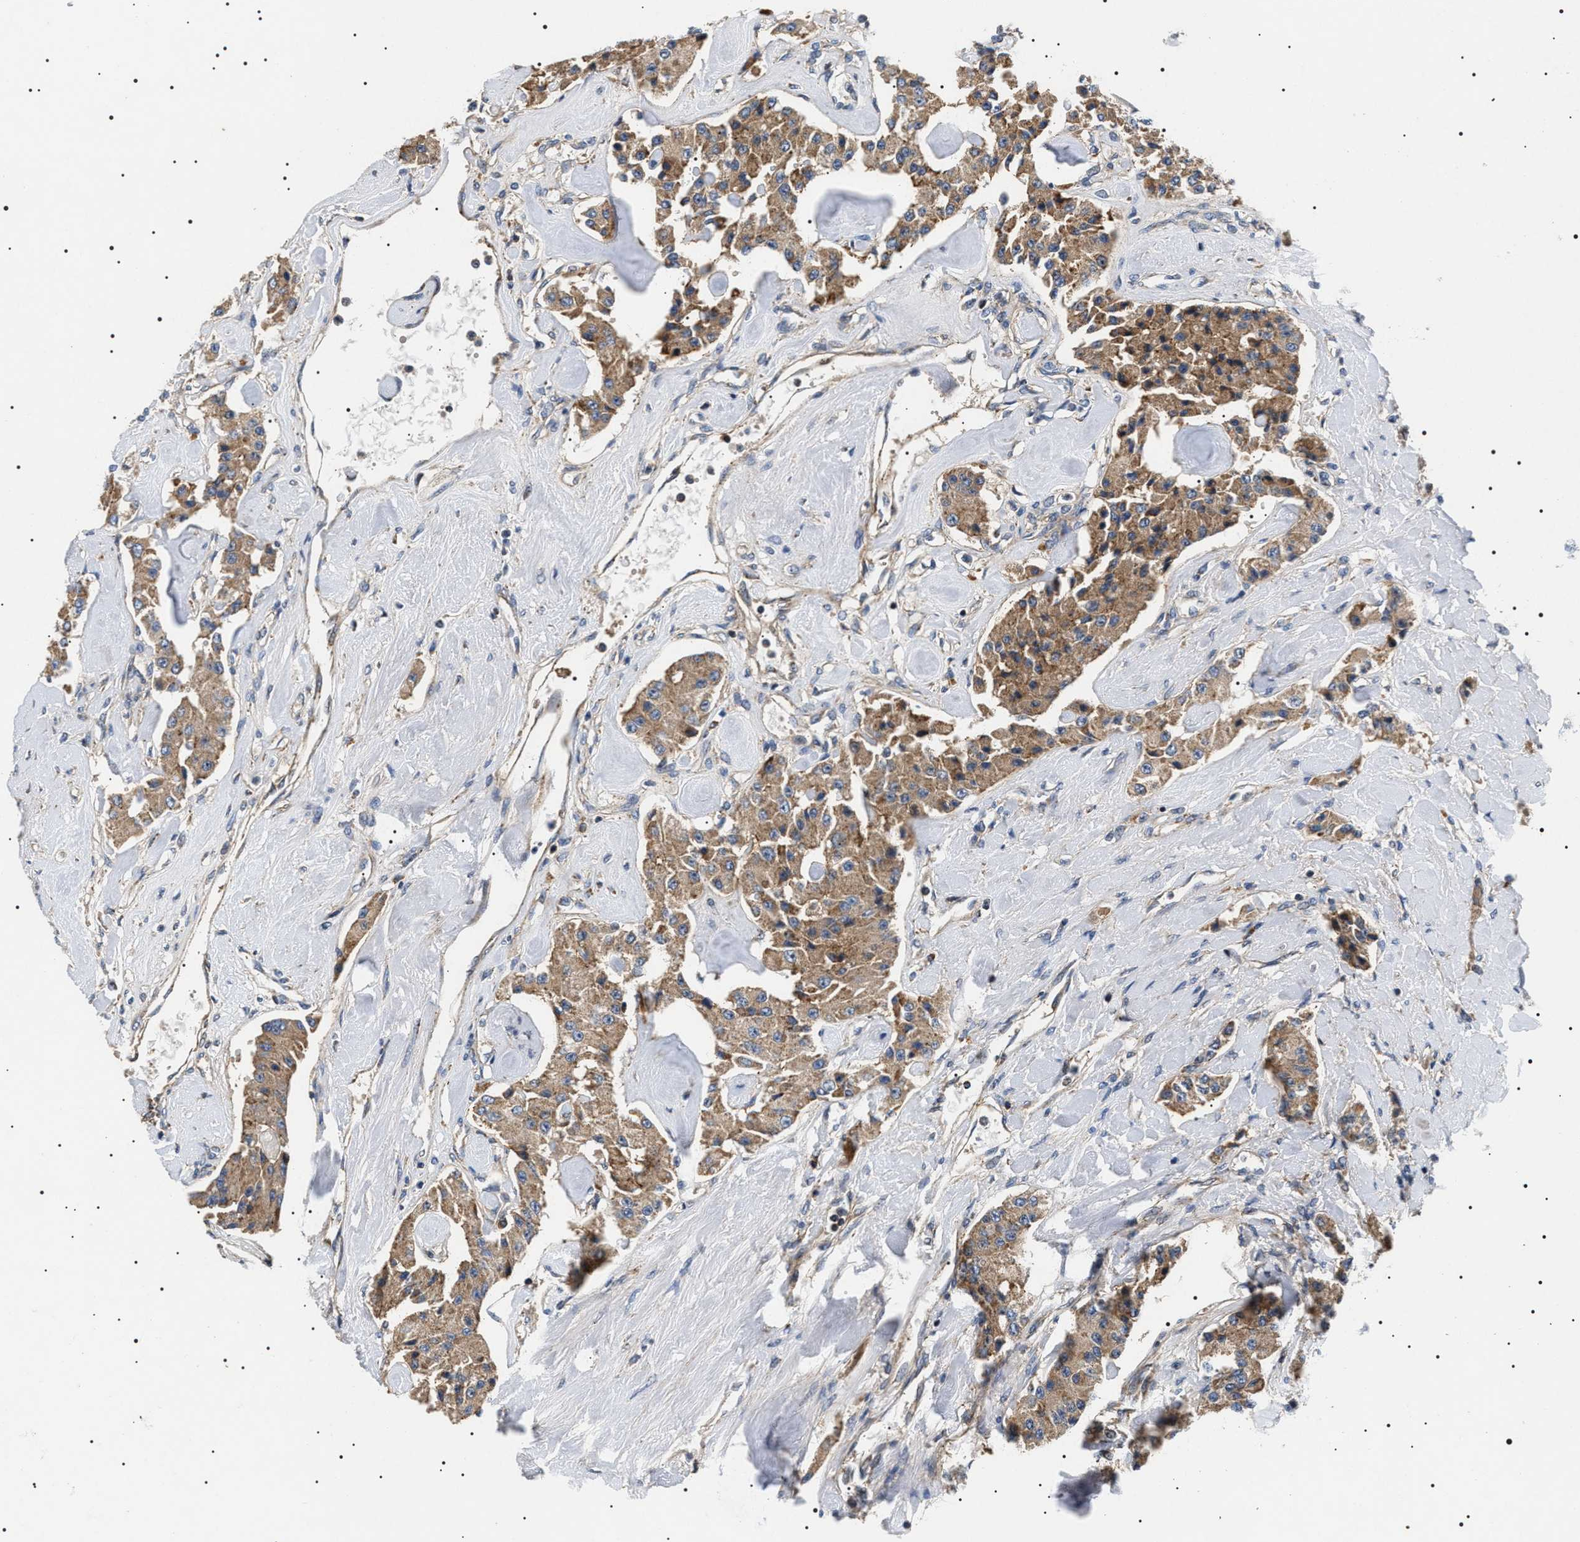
{"staining": {"intensity": "moderate", "quantity": ">75%", "location": "cytoplasmic/membranous"}, "tissue": "carcinoid", "cell_type": "Tumor cells", "image_type": "cancer", "snomed": [{"axis": "morphology", "description": "Carcinoid, malignant, NOS"}, {"axis": "topography", "description": "Pancreas"}], "caption": "A brown stain shows moderate cytoplasmic/membranous expression of a protein in carcinoid tumor cells. The staining was performed using DAB (3,3'-diaminobenzidine) to visualize the protein expression in brown, while the nuclei were stained in blue with hematoxylin (Magnification: 20x).", "gene": "OXSM", "patient": {"sex": "male", "age": 41}}